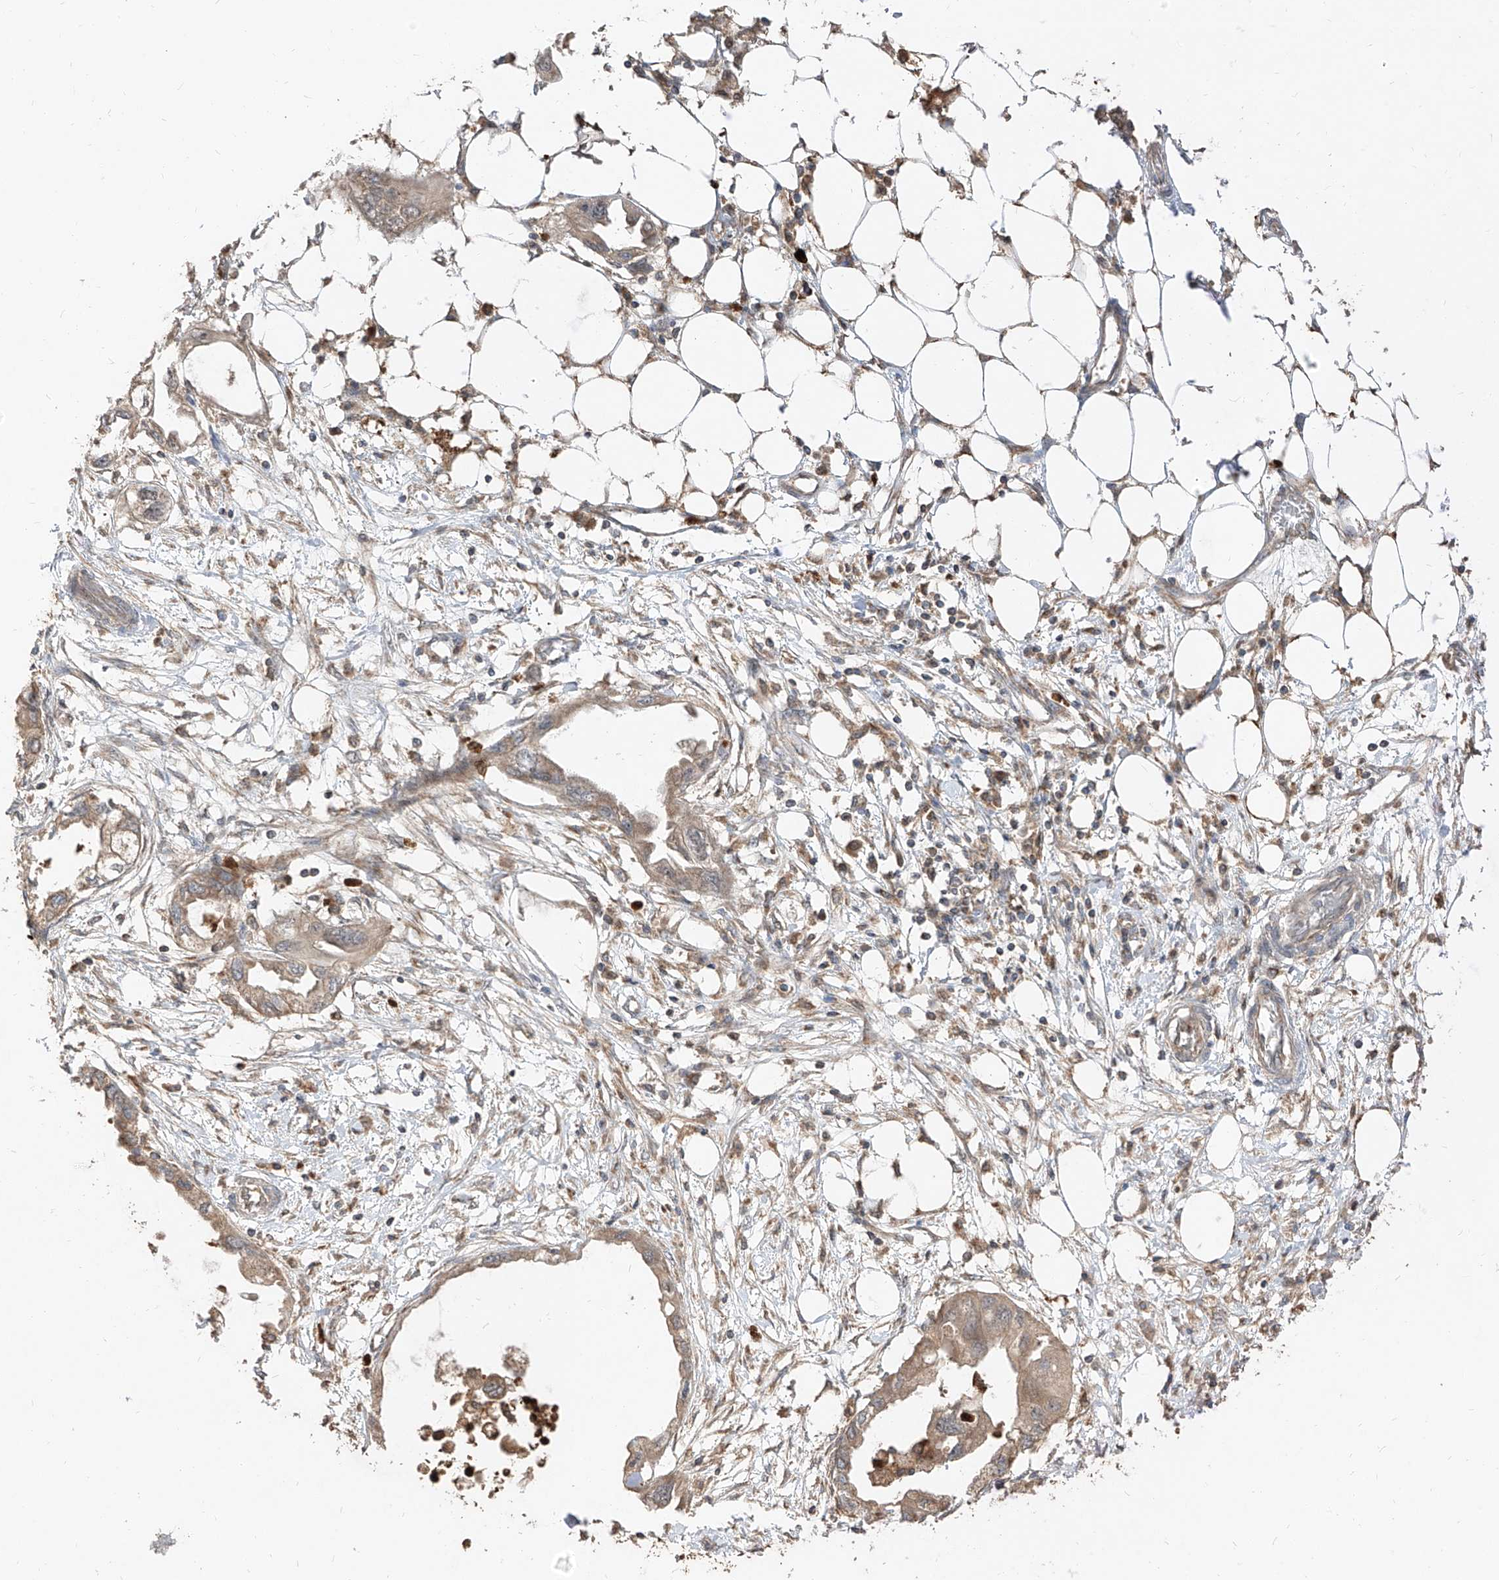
{"staining": {"intensity": "moderate", "quantity": ">75%", "location": "cytoplasmic/membranous"}, "tissue": "endometrial cancer", "cell_type": "Tumor cells", "image_type": "cancer", "snomed": [{"axis": "morphology", "description": "Adenocarcinoma, NOS"}, {"axis": "morphology", "description": "Adenocarcinoma, metastatic, NOS"}, {"axis": "topography", "description": "Adipose tissue"}, {"axis": "topography", "description": "Endometrium"}], "caption": "Immunohistochemistry (IHC) (DAB (3,3'-diaminobenzidine)) staining of endometrial metastatic adenocarcinoma reveals moderate cytoplasmic/membranous protein staining in about >75% of tumor cells. (DAB = brown stain, brightfield microscopy at high magnification).", "gene": "AIM2", "patient": {"sex": "female", "age": 67}}